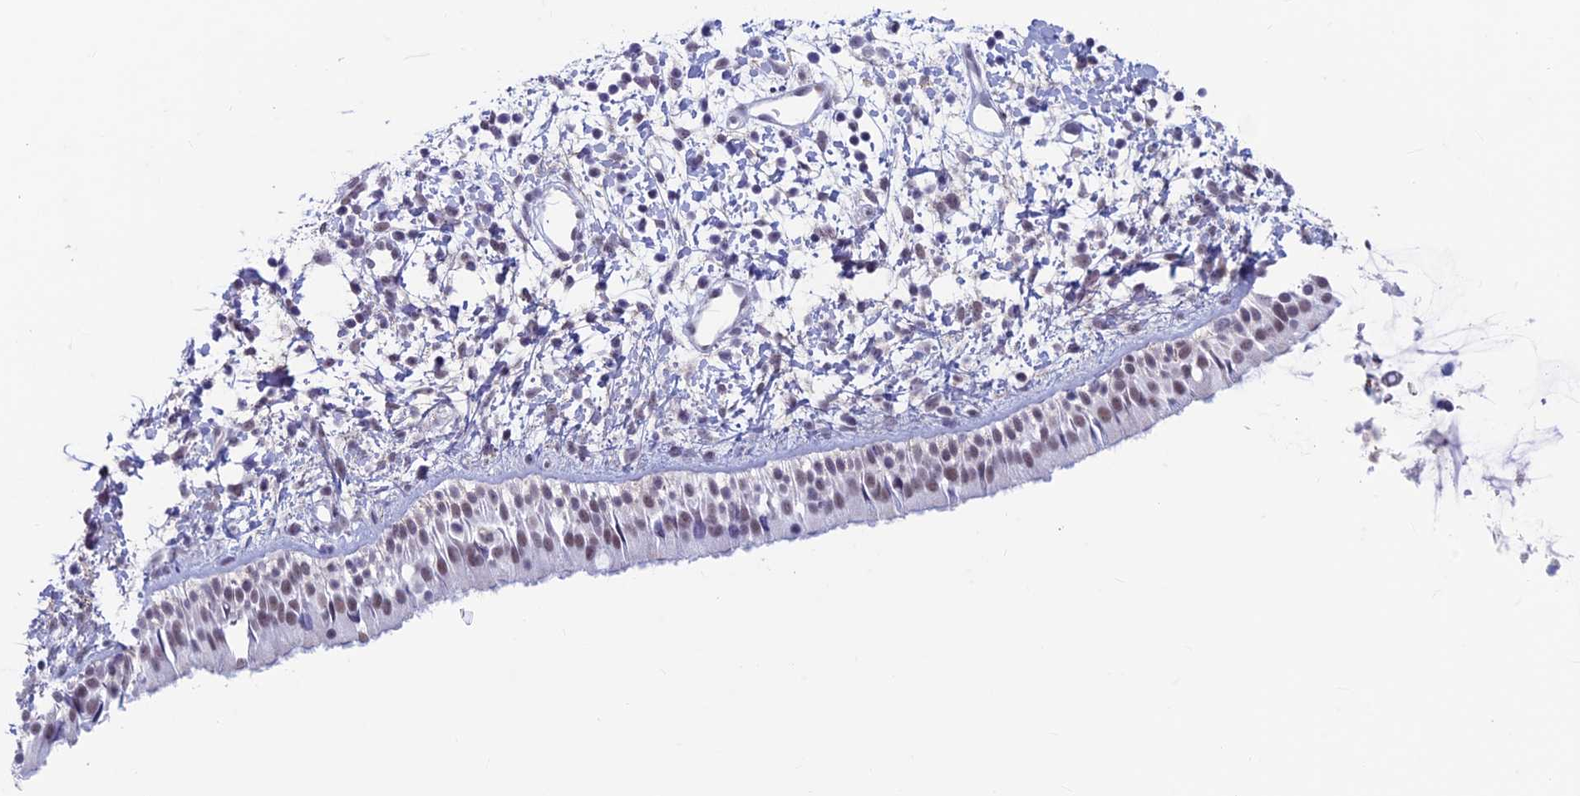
{"staining": {"intensity": "weak", "quantity": "25%-75%", "location": "nuclear"}, "tissue": "nasopharynx", "cell_type": "Respiratory epithelial cells", "image_type": "normal", "snomed": [{"axis": "morphology", "description": "Normal tissue, NOS"}, {"axis": "topography", "description": "Nasopharynx"}], "caption": "This histopathology image shows IHC staining of normal nasopharynx, with low weak nuclear expression in about 25%-75% of respiratory epithelial cells.", "gene": "ASH2L", "patient": {"sex": "male", "age": 22}}